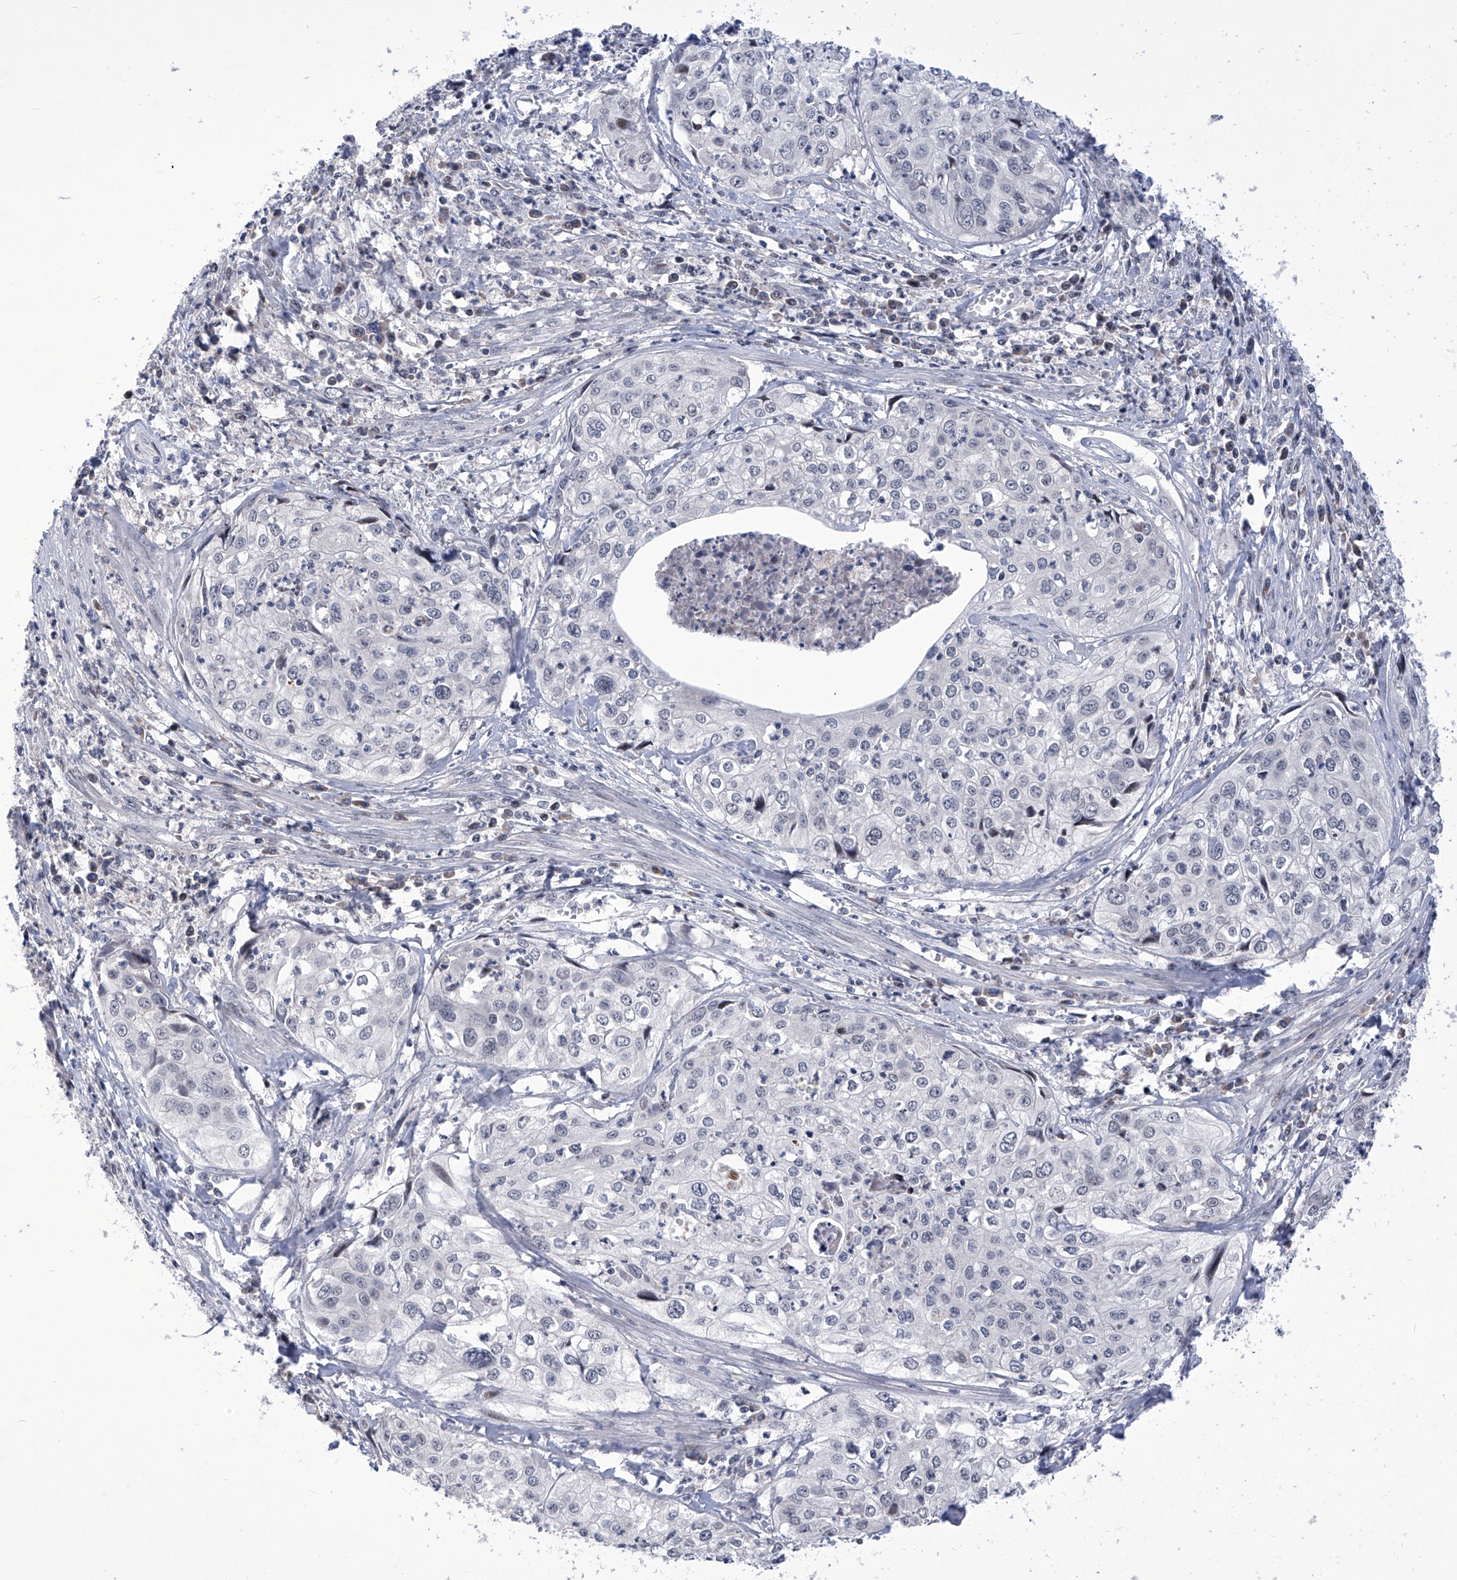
{"staining": {"intensity": "negative", "quantity": "none", "location": "none"}, "tissue": "cervical cancer", "cell_type": "Tumor cells", "image_type": "cancer", "snomed": [{"axis": "morphology", "description": "Squamous cell carcinoma, NOS"}, {"axis": "topography", "description": "Cervix"}], "caption": "Immunohistochemical staining of human cervical cancer shows no significant expression in tumor cells.", "gene": "NUFIP1", "patient": {"sex": "female", "age": 31}}